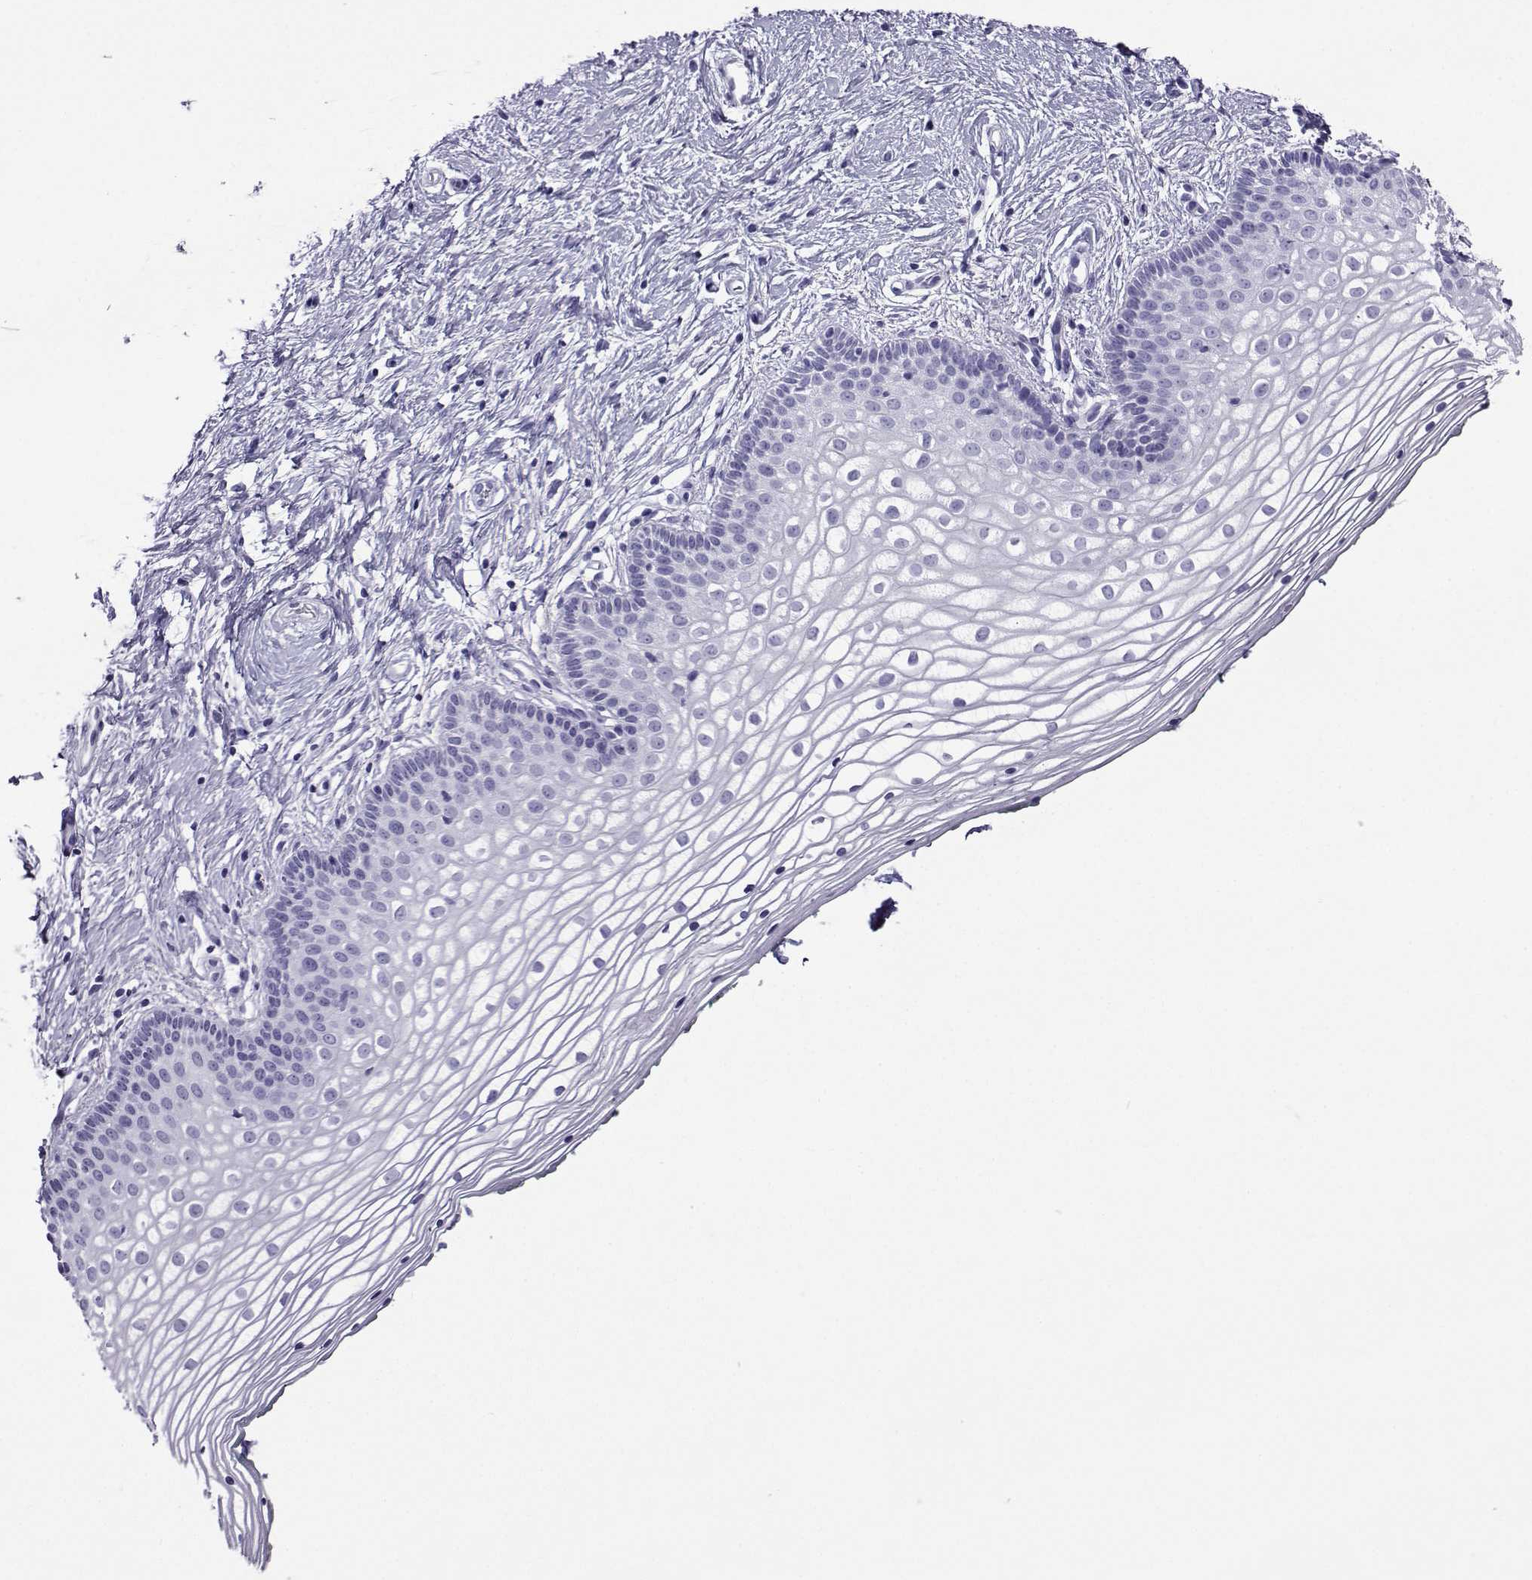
{"staining": {"intensity": "negative", "quantity": "none", "location": "none"}, "tissue": "vagina", "cell_type": "Squamous epithelial cells", "image_type": "normal", "snomed": [{"axis": "morphology", "description": "Normal tissue, NOS"}, {"axis": "topography", "description": "Vagina"}], "caption": "The image demonstrates no significant expression in squamous epithelial cells of vagina.", "gene": "CRYBB1", "patient": {"sex": "female", "age": 36}}